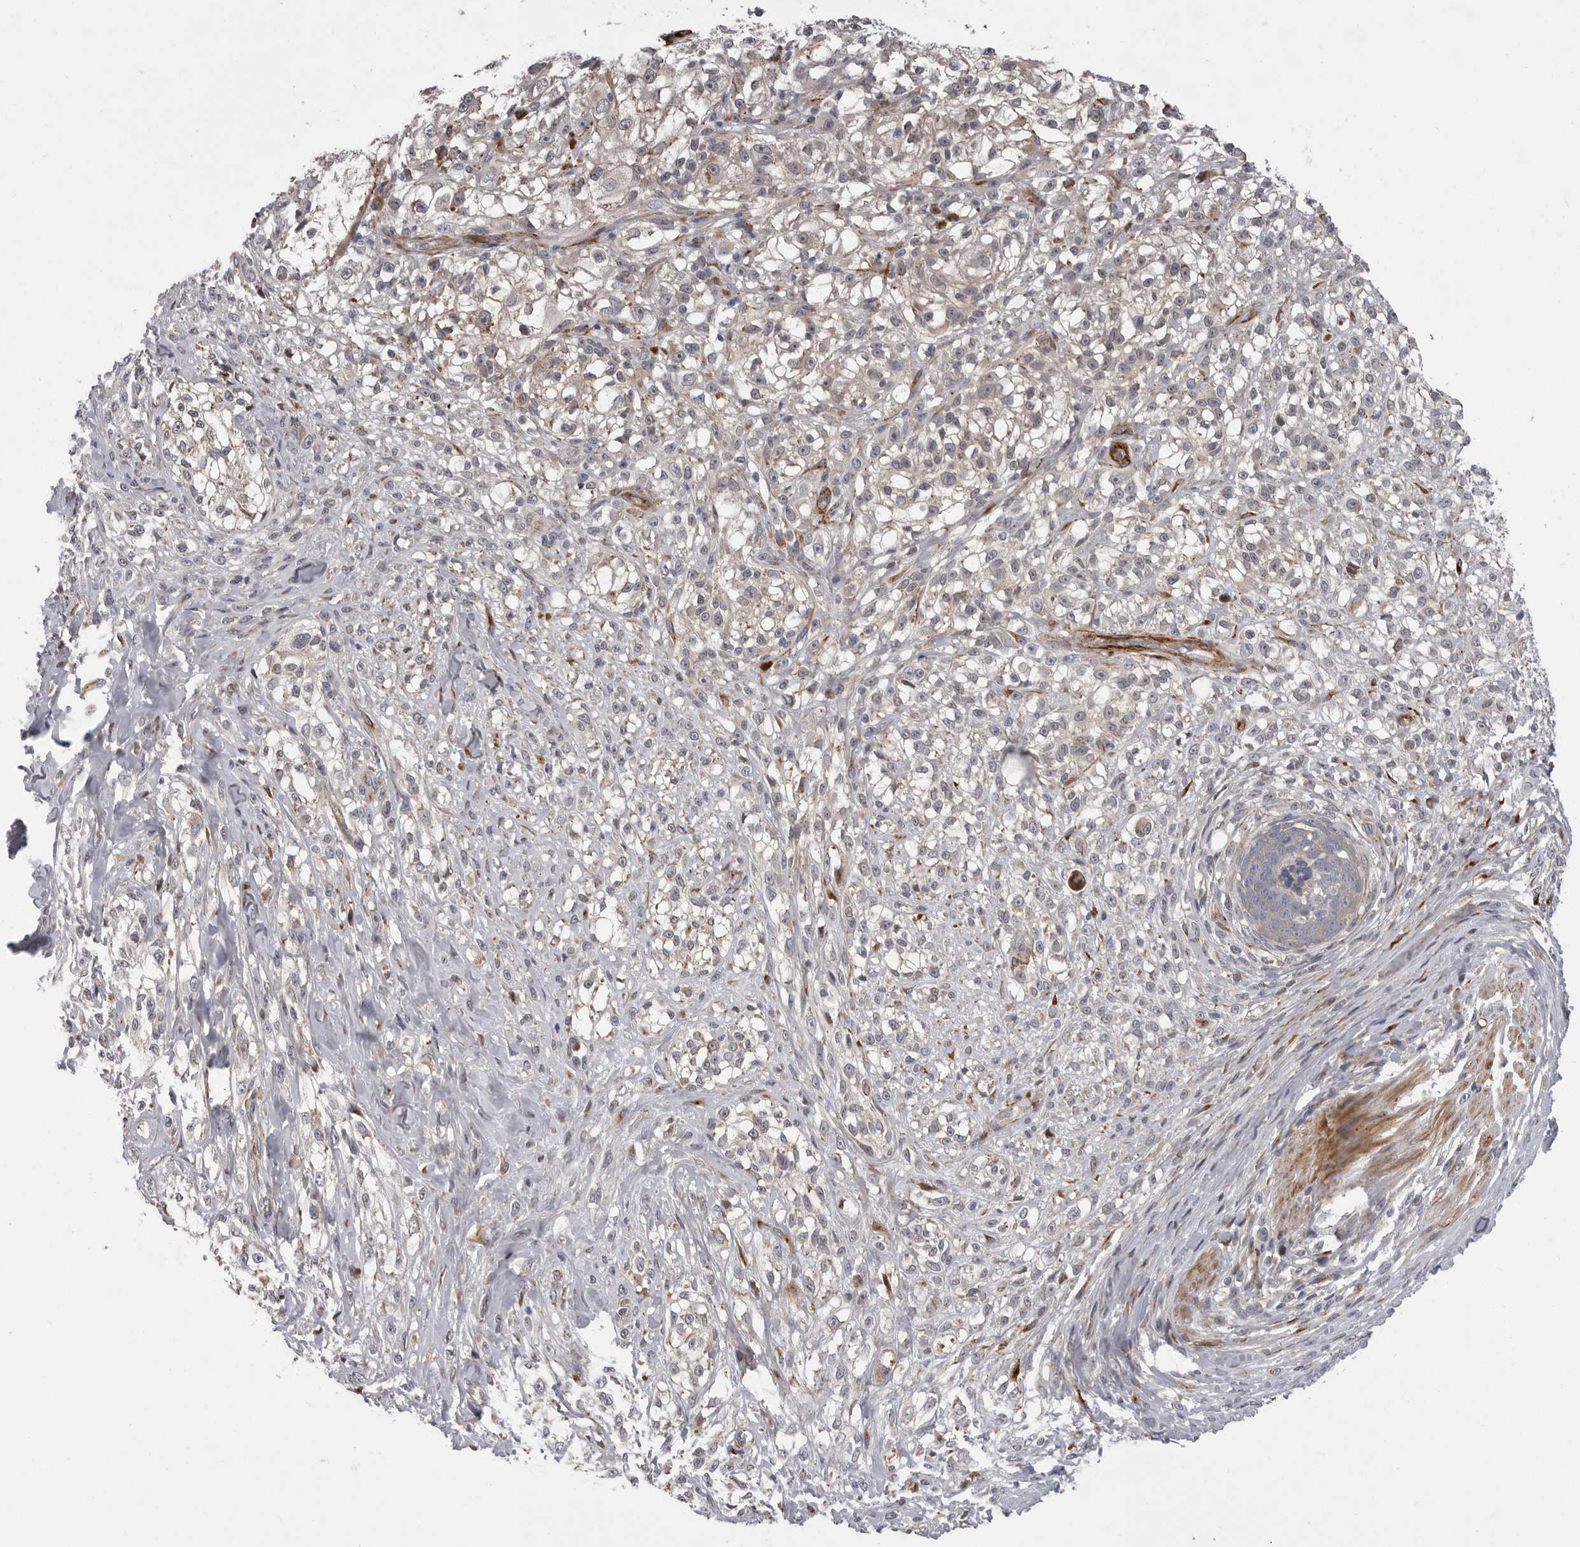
{"staining": {"intensity": "weak", "quantity": "<25%", "location": "cytoplasmic/membranous"}, "tissue": "melanoma", "cell_type": "Tumor cells", "image_type": "cancer", "snomed": [{"axis": "morphology", "description": "Malignant melanoma, NOS"}, {"axis": "topography", "description": "Skin of head"}], "caption": "Histopathology image shows no protein positivity in tumor cells of melanoma tissue.", "gene": "ATXN3L", "patient": {"sex": "male", "age": 83}}